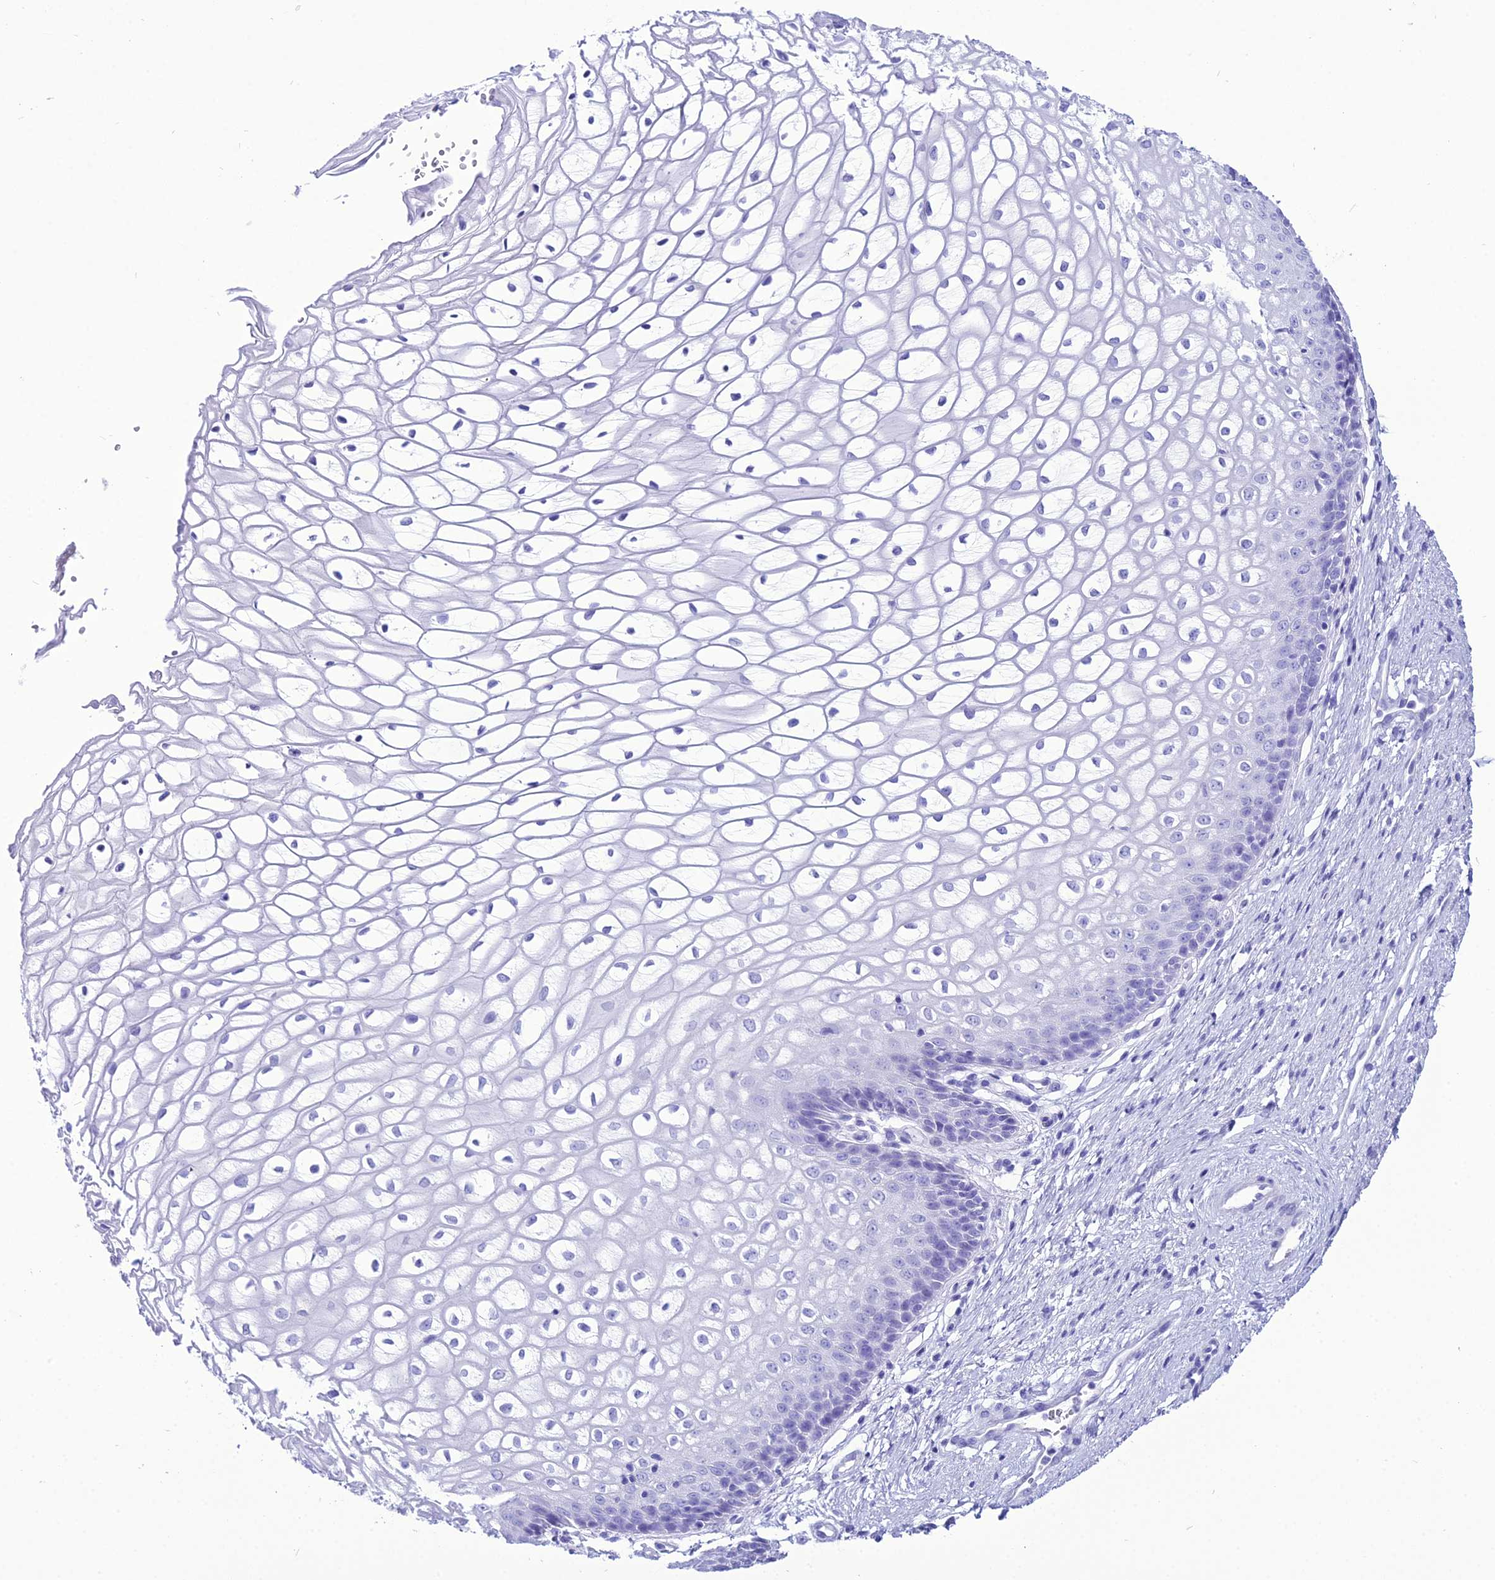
{"staining": {"intensity": "negative", "quantity": "none", "location": "none"}, "tissue": "vagina", "cell_type": "Squamous epithelial cells", "image_type": "normal", "snomed": [{"axis": "morphology", "description": "Normal tissue, NOS"}, {"axis": "topography", "description": "Vagina"}], "caption": "Vagina stained for a protein using immunohistochemistry demonstrates no positivity squamous epithelial cells.", "gene": "PNMA5", "patient": {"sex": "female", "age": 34}}